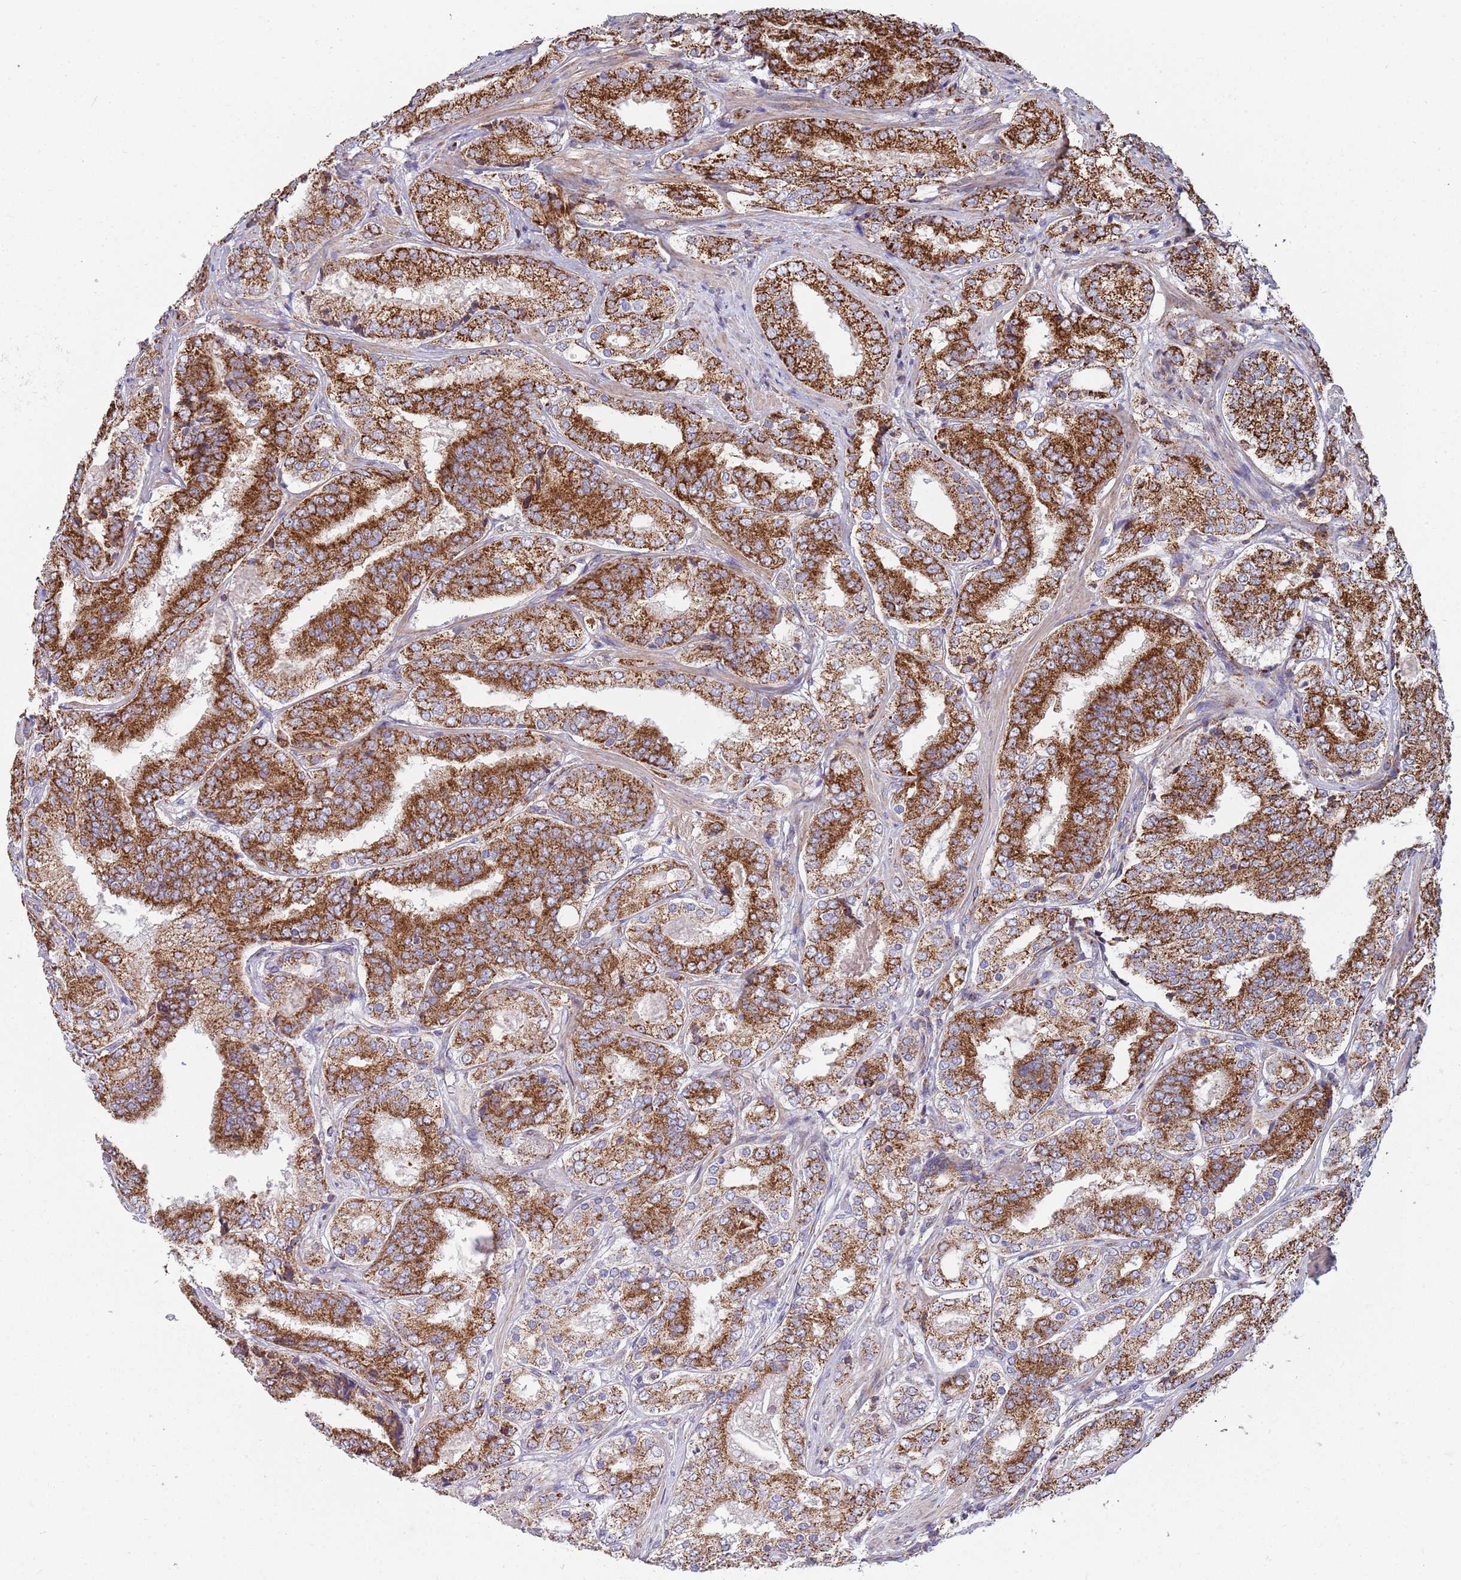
{"staining": {"intensity": "strong", "quantity": ">75%", "location": "cytoplasmic/membranous"}, "tissue": "prostate cancer", "cell_type": "Tumor cells", "image_type": "cancer", "snomed": [{"axis": "morphology", "description": "Adenocarcinoma, High grade"}, {"axis": "topography", "description": "Prostate"}], "caption": "Tumor cells demonstrate high levels of strong cytoplasmic/membranous expression in approximately >75% of cells in prostate cancer.", "gene": "VPS16", "patient": {"sex": "male", "age": 63}}